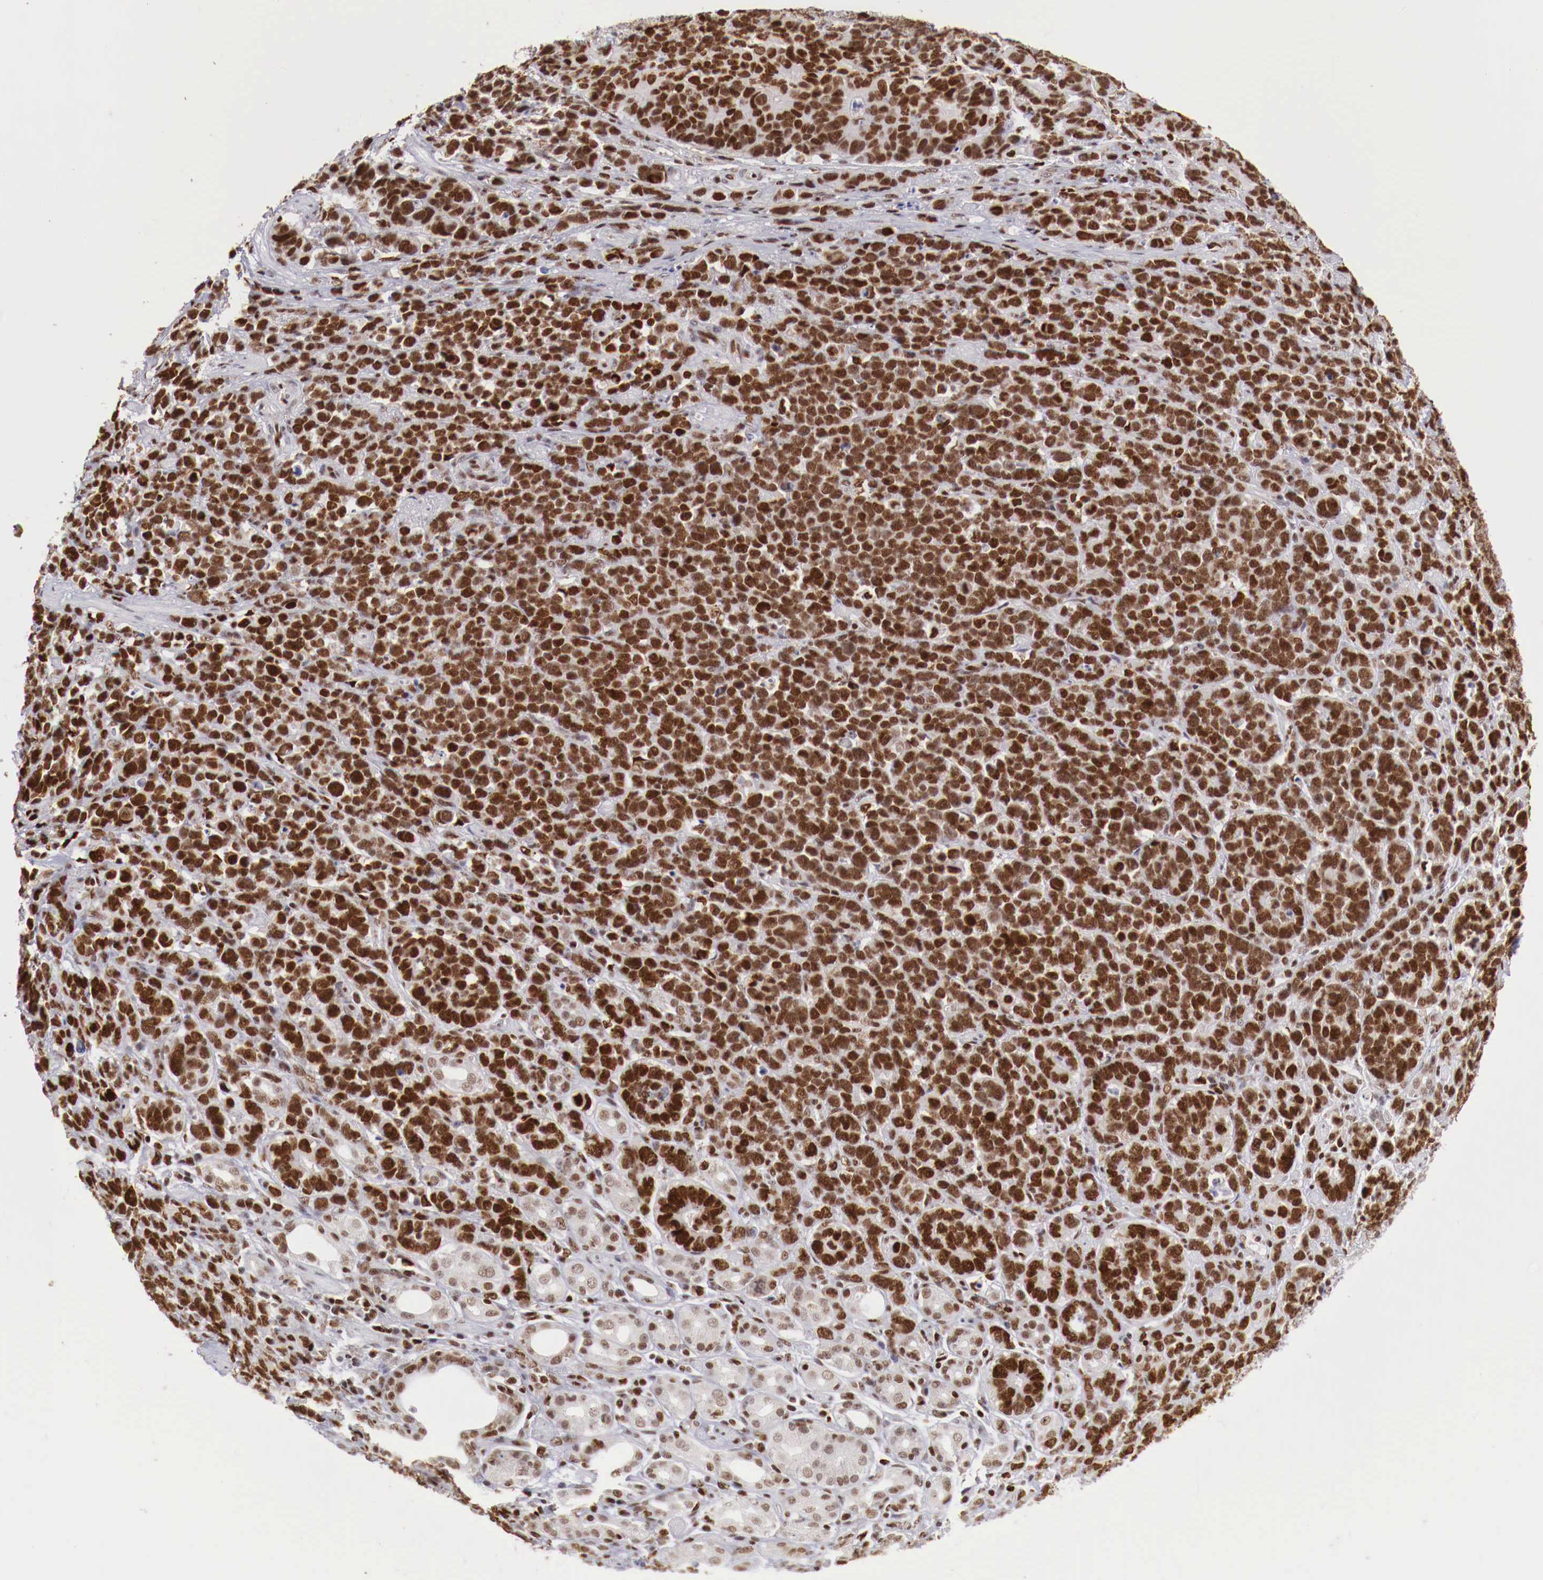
{"staining": {"intensity": "strong", "quantity": ">75%", "location": "nuclear"}, "tissue": "stomach cancer", "cell_type": "Tumor cells", "image_type": "cancer", "snomed": [{"axis": "morphology", "description": "Adenocarcinoma, NOS"}, {"axis": "topography", "description": "Stomach, upper"}], "caption": "Protein staining shows strong nuclear positivity in approximately >75% of tumor cells in stomach cancer. Using DAB (3,3'-diaminobenzidine) (brown) and hematoxylin (blue) stains, captured at high magnification using brightfield microscopy.", "gene": "MAX", "patient": {"sex": "male", "age": 71}}